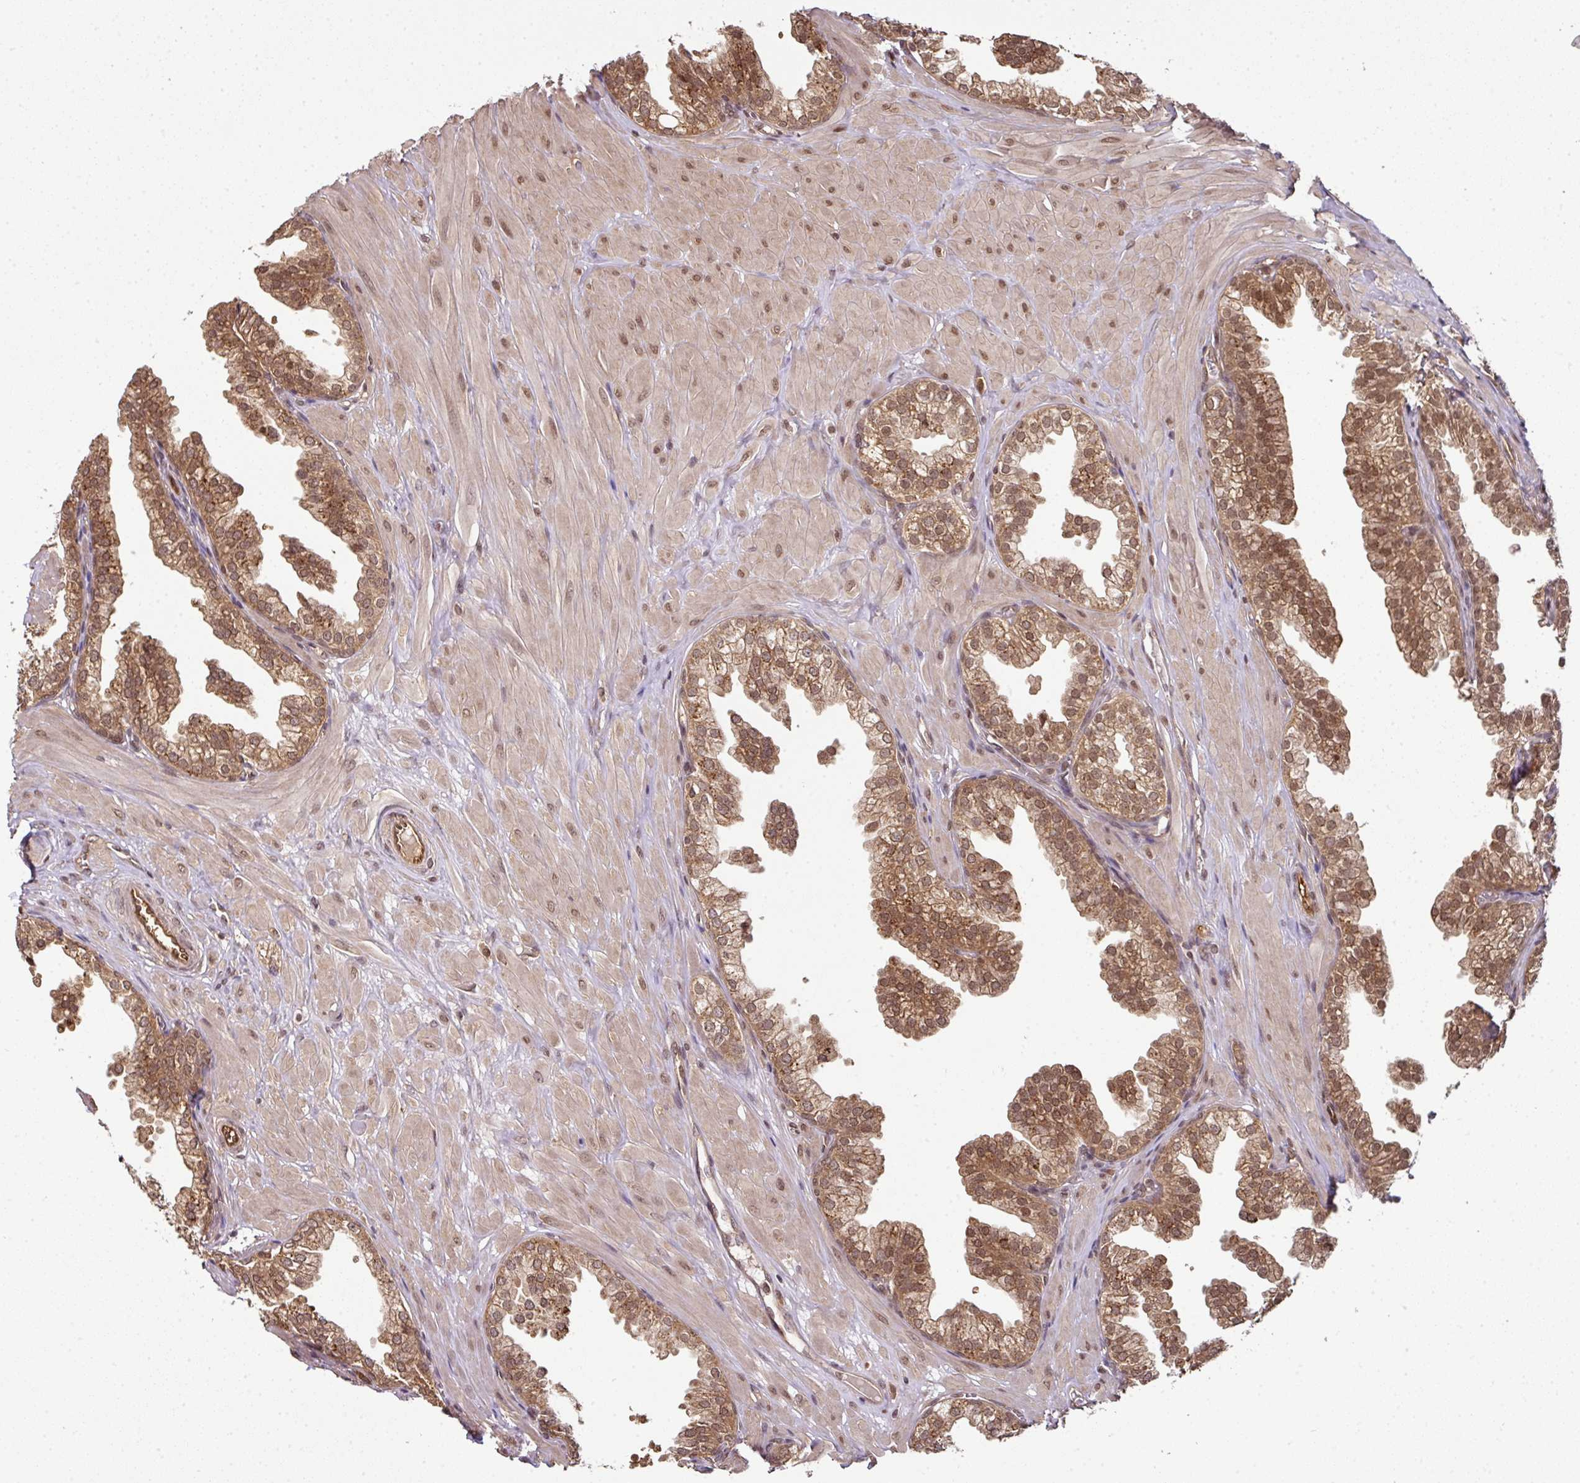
{"staining": {"intensity": "moderate", "quantity": ">75%", "location": "cytoplasmic/membranous,nuclear"}, "tissue": "prostate", "cell_type": "Glandular cells", "image_type": "normal", "snomed": [{"axis": "morphology", "description": "Normal tissue, NOS"}, {"axis": "topography", "description": "Prostate"}, {"axis": "topography", "description": "Peripheral nerve tissue"}], "caption": "DAB (3,3'-diaminobenzidine) immunohistochemical staining of benign prostate reveals moderate cytoplasmic/membranous,nuclear protein staining in approximately >75% of glandular cells. The protein is shown in brown color, while the nuclei are stained blue.", "gene": "ANKRD18A", "patient": {"sex": "male", "age": 55}}